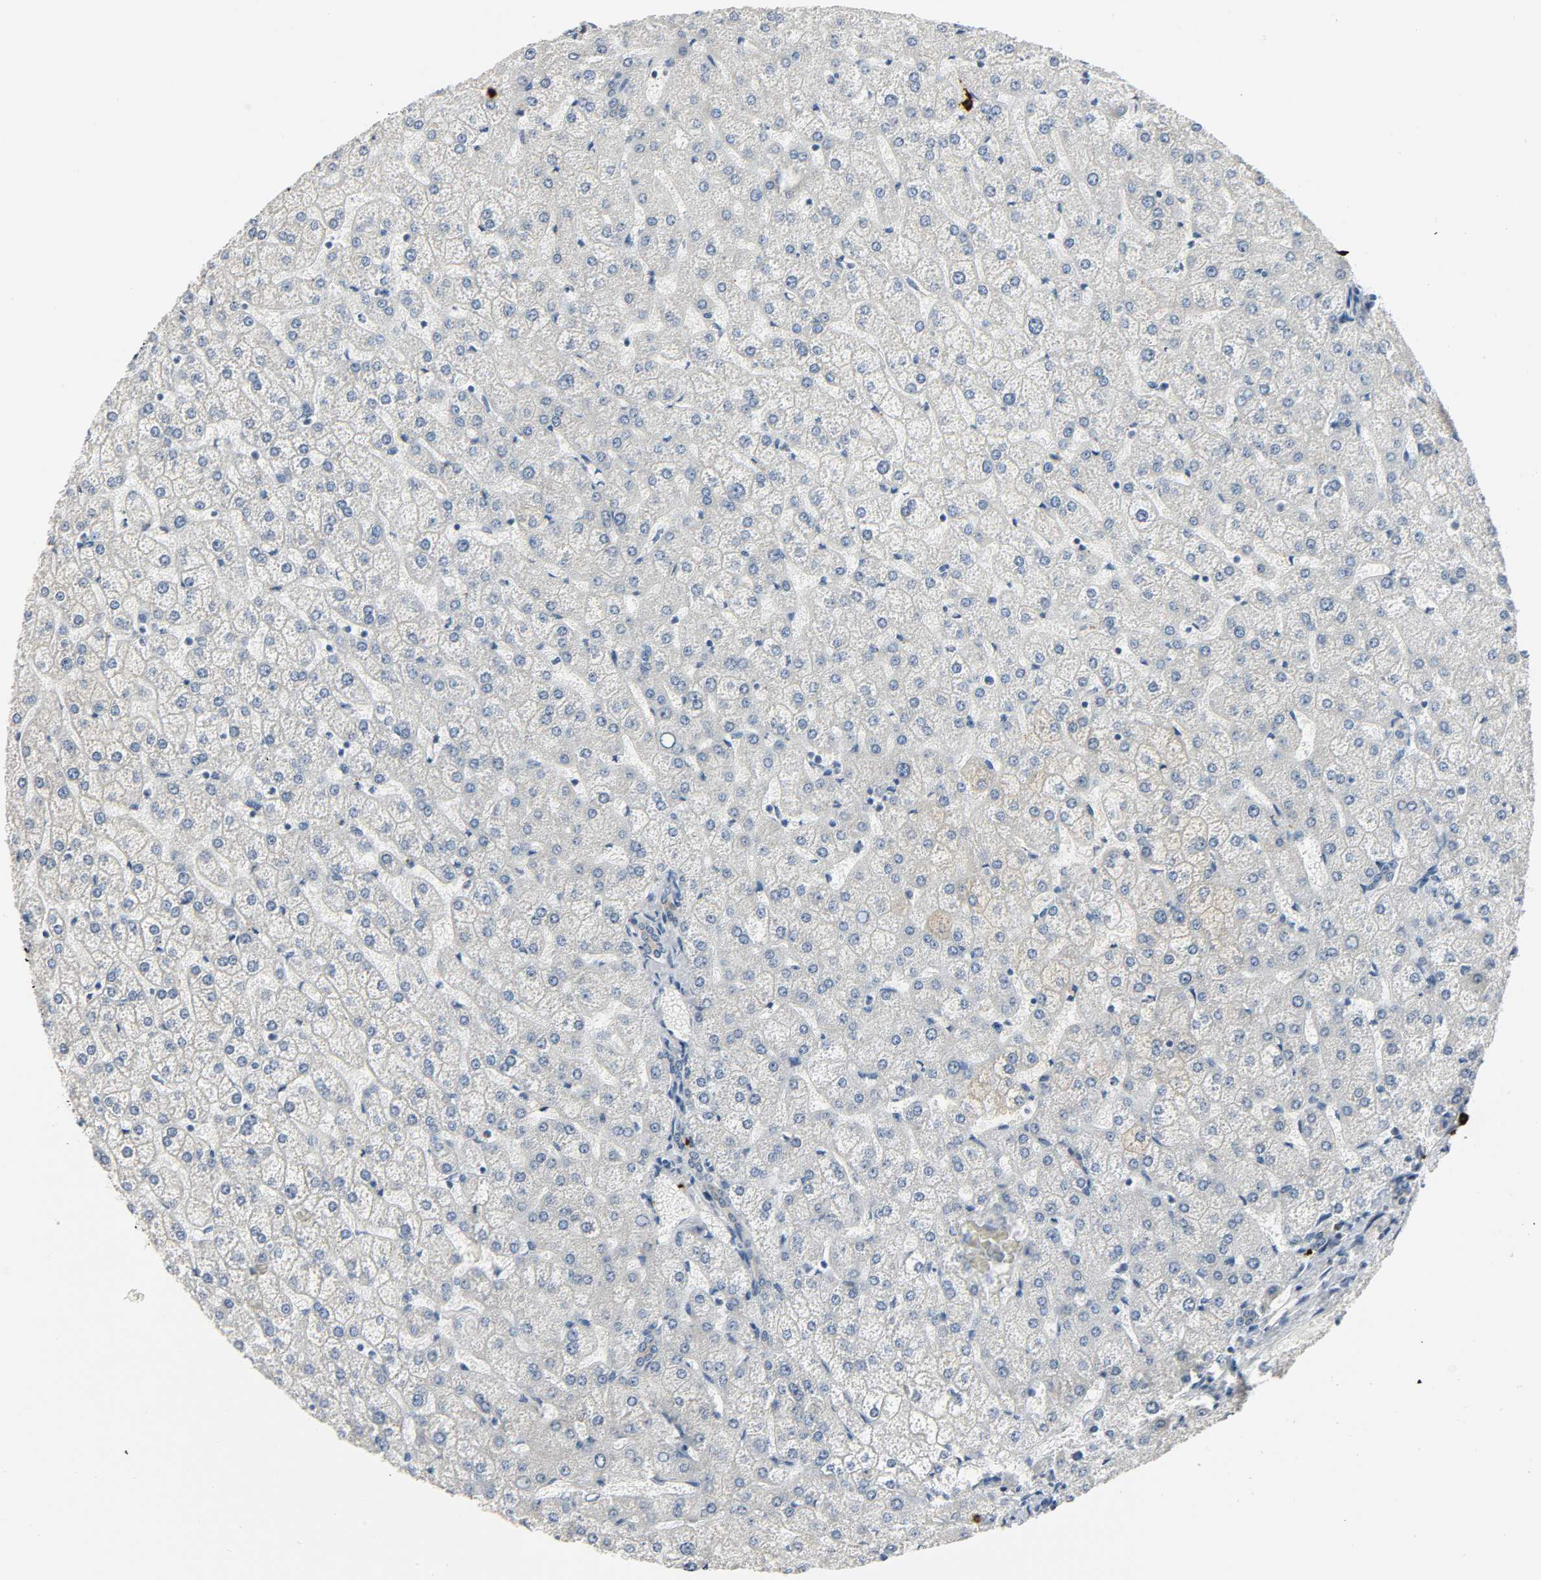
{"staining": {"intensity": "weak", "quantity": ">75%", "location": "cytoplasmic/membranous"}, "tissue": "liver", "cell_type": "Cholangiocytes", "image_type": "normal", "snomed": [{"axis": "morphology", "description": "Normal tissue, NOS"}, {"axis": "topography", "description": "Liver"}], "caption": "Liver stained with a brown dye exhibits weak cytoplasmic/membranous positive positivity in about >75% of cholangiocytes.", "gene": "LIMCH1", "patient": {"sex": "female", "age": 32}}